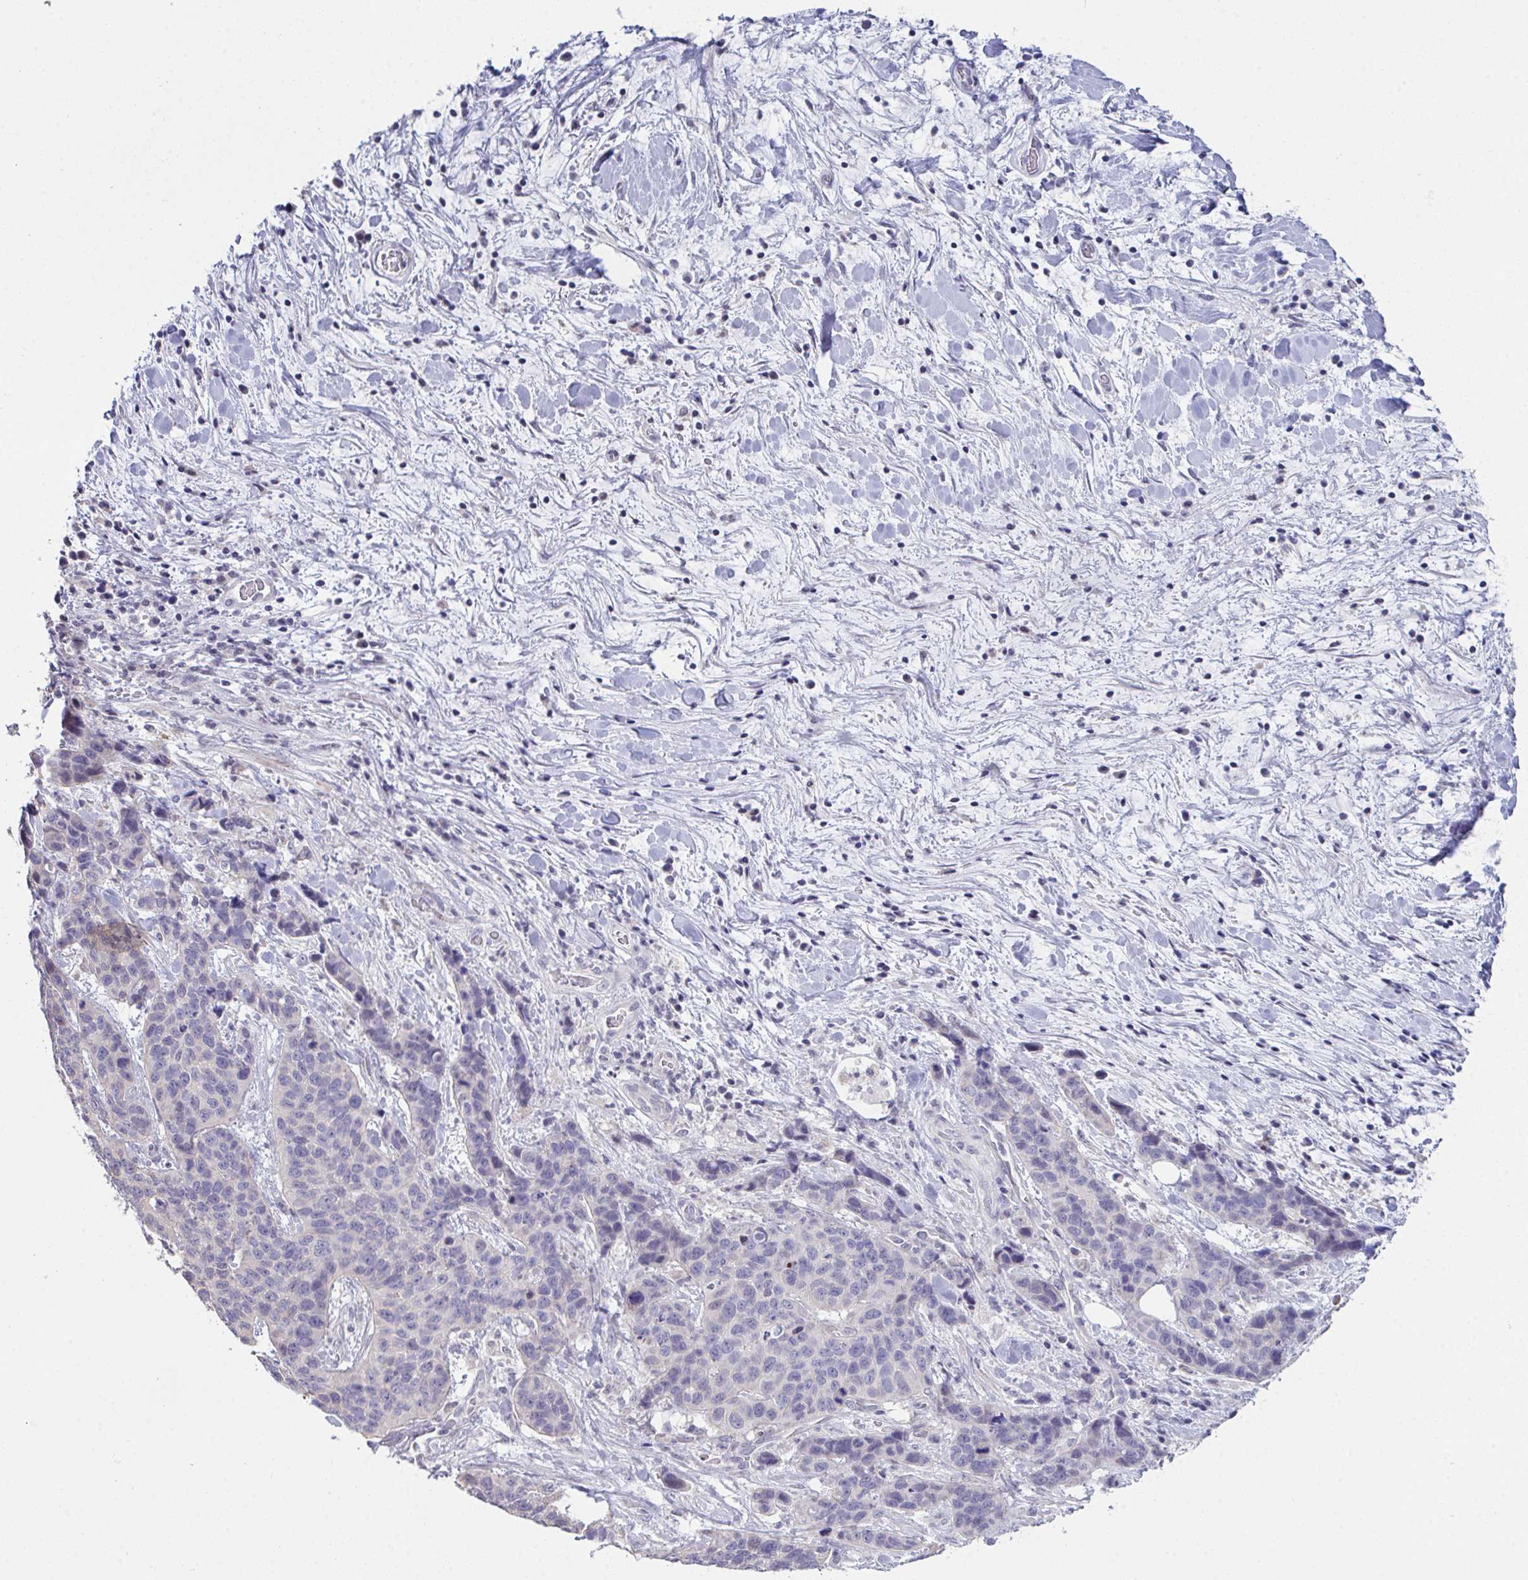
{"staining": {"intensity": "negative", "quantity": "none", "location": "none"}, "tissue": "lung cancer", "cell_type": "Tumor cells", "image_type": "cancer", "snomed": [{"axis": "morphology", "description": "Squamous cell carcinoma, NOS"}, {"axis": "topography", "description": "Lung"}], "caption": "Lung cancer stained for a protein using IHC reveals no expression tumor cells.", "gene": "ATP6V0D2", "patient": {"sex": "male", "age": 62}}